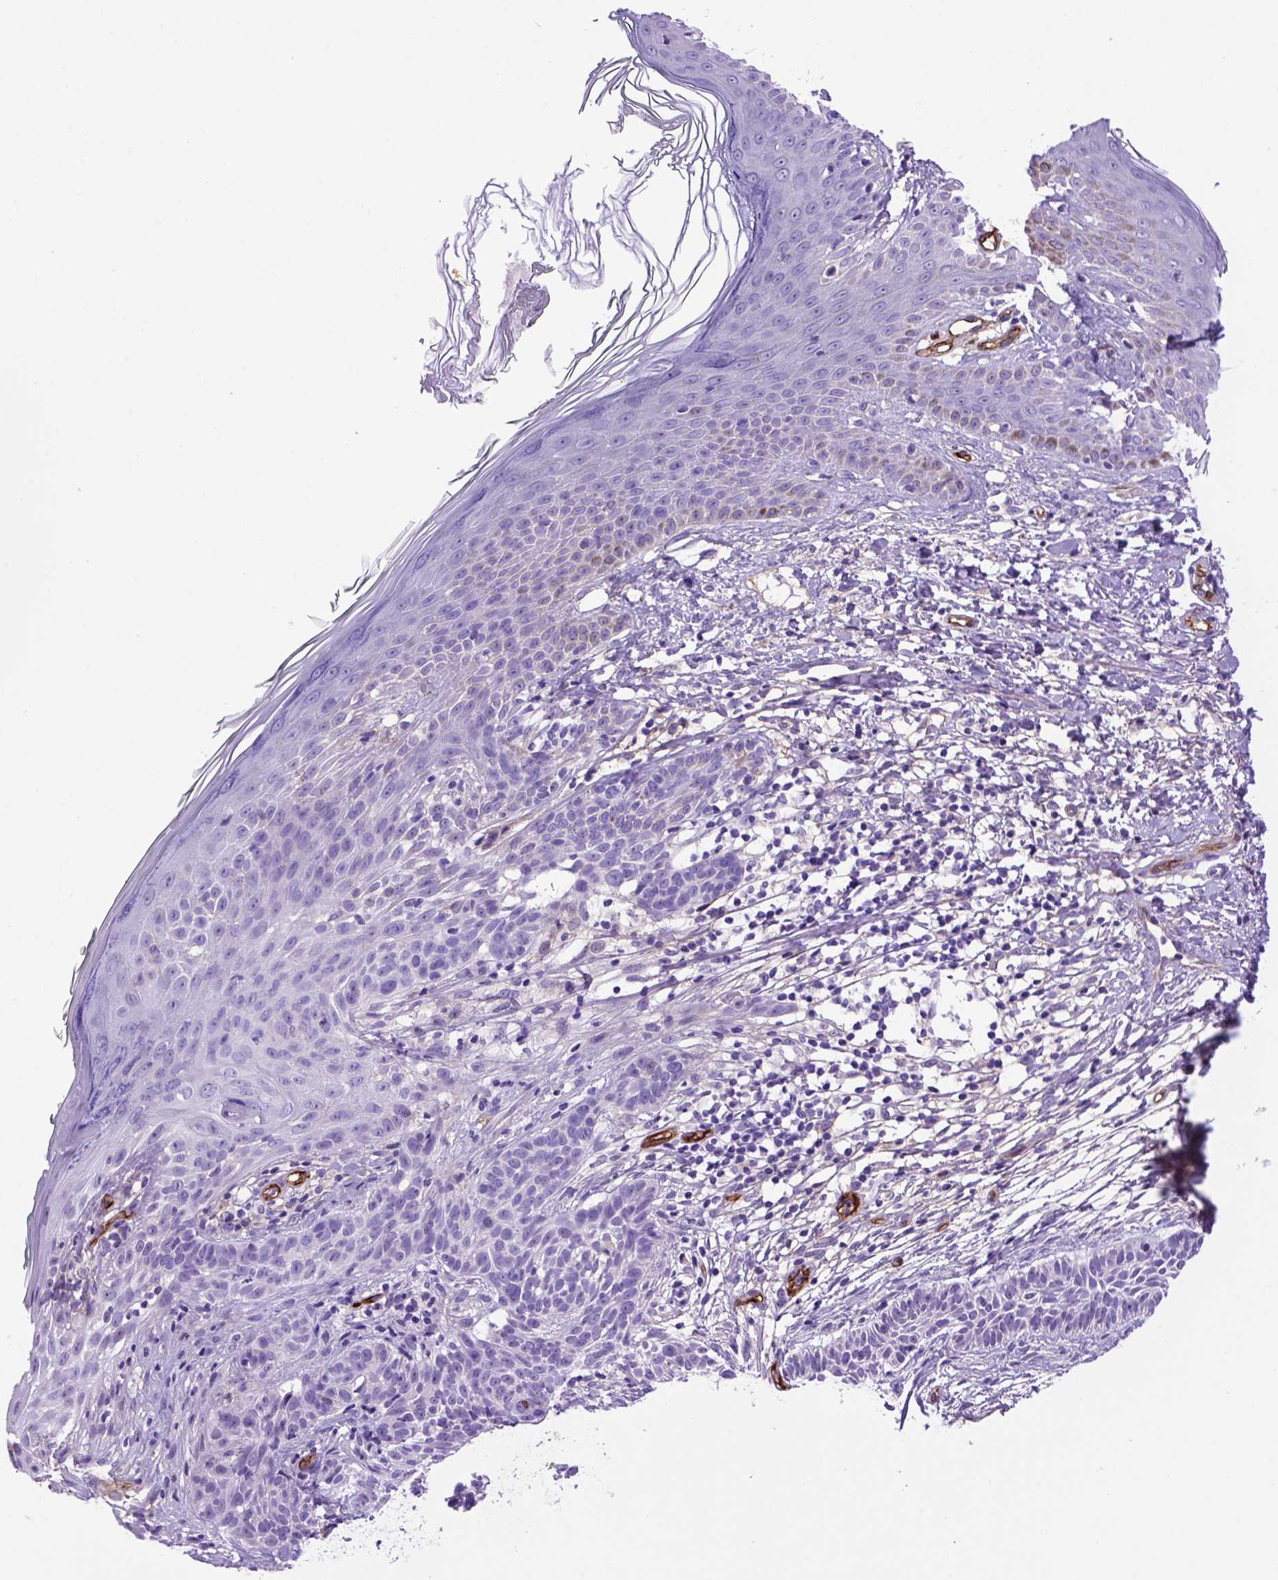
{"staining": {"intensity": "negative", "quantity": "none", "location": "none"}, "tissue": "skin cancer", "cell_type": "Tumor cells", "image_type": "cancer", "snomed": [{"axis": "morphology", "description": "Basal cell carcinoma"}, {"axis": "topography", "description": "Skin"}], "caption": "DAB (3,3'-diaminobenzidine) immunohistochemical staining of human skin cancer (basal cell carcinoma) shows no significant expression in tumor cells. Brightfield microscopy of immunohistochemistry stained with DAB (3,3'-diaminobenzidine) (brown) and hematoxylin (blue), captured at high magnification.", "gene": "ENG", "patient": {"sex": "male", "age": 85}}